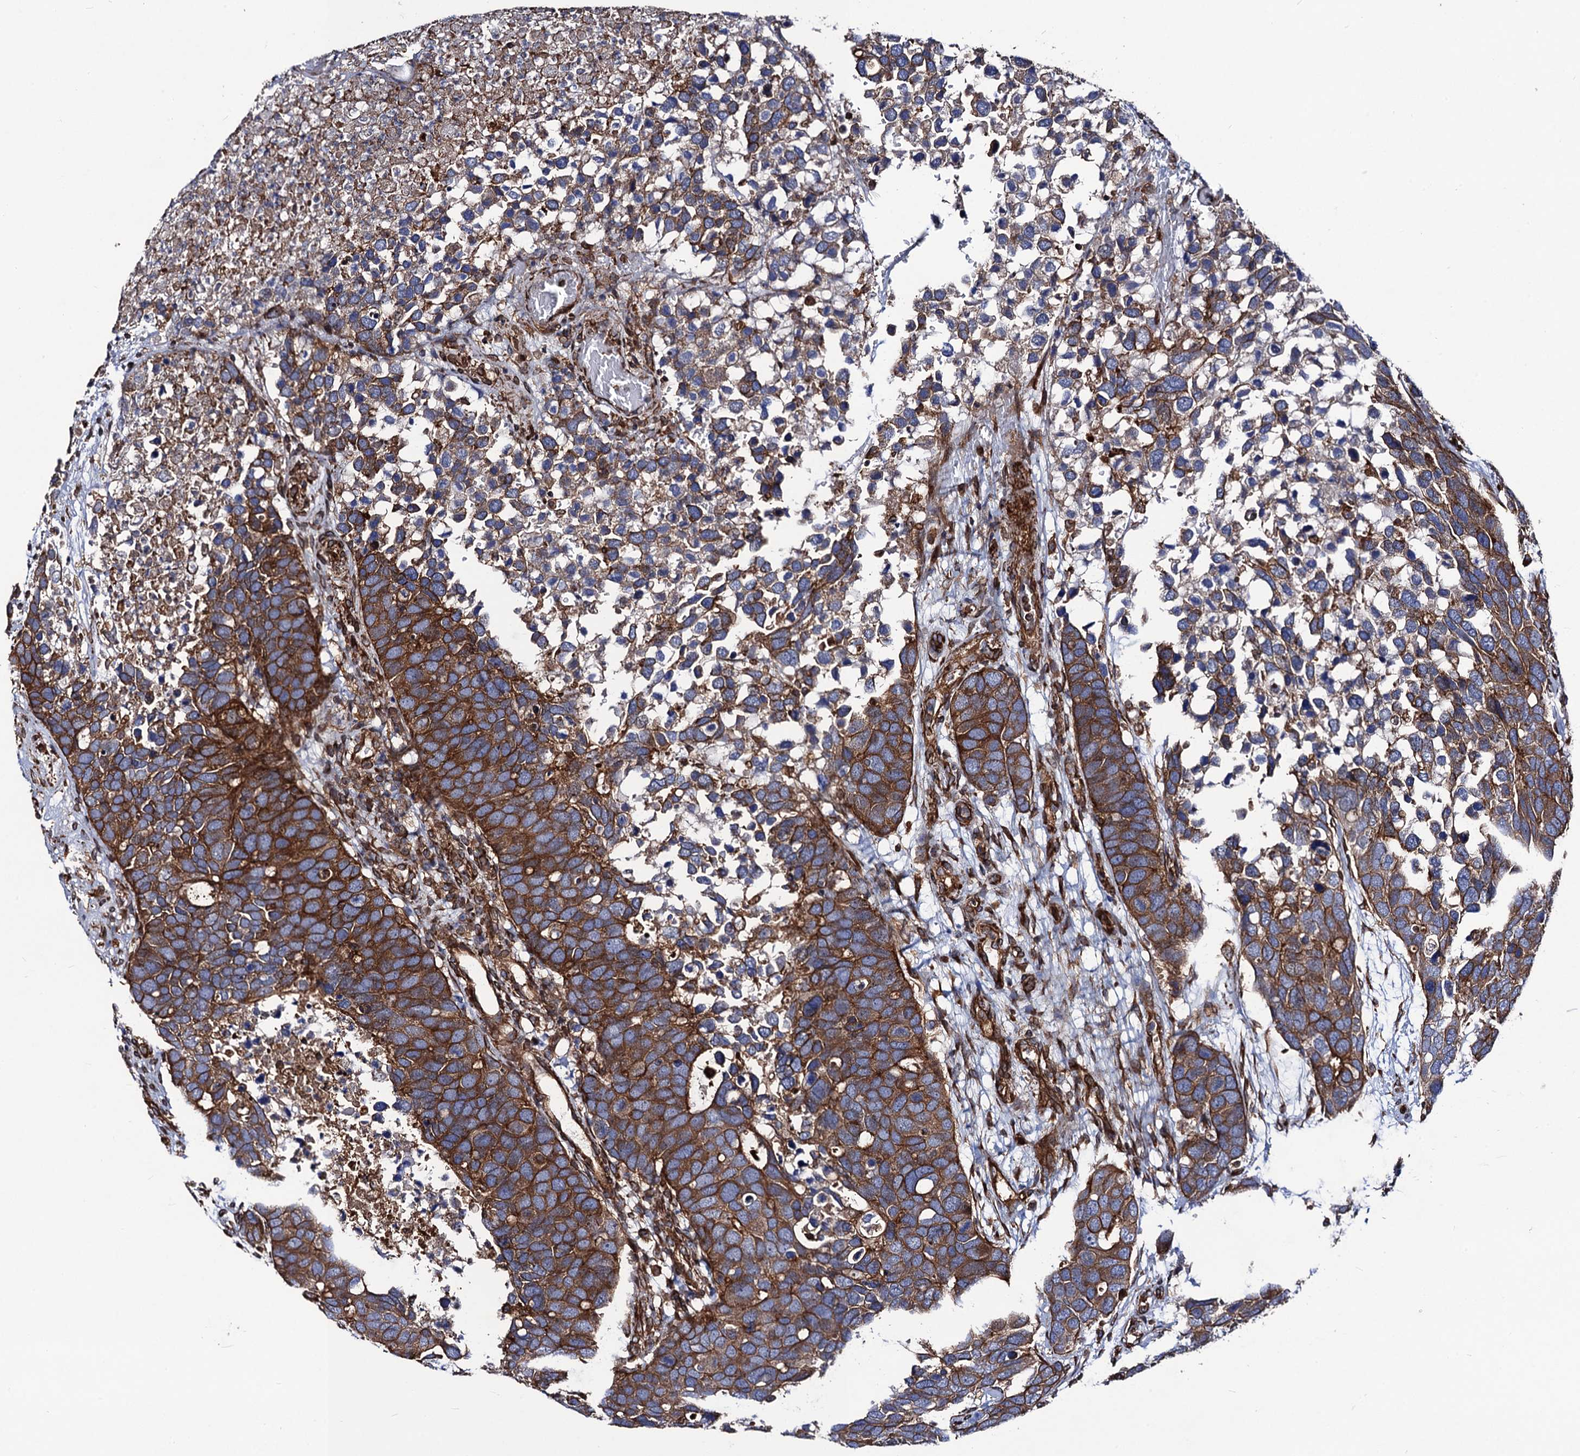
{"staining": {"intensity": "strong", "quantity": ">75%", "location": "cytoplasmic/membranous"}, "tissue": "breast cancer", "cell_type": "Tumor cells", "image_type": "cancer", "snomed": [{"axis": "morphology", "description": "Duct carcinoma"}, {"axis": "topography", "description": "Breast"}], "caption": "Protein staining of breast infiltrating ductal carcinoma tissue exhibits strong cytoplasmic/membranous expression in about >75% of tumor cells.", "gene": "CIP2A", "patient": {"sex": "female", "age": 83}}